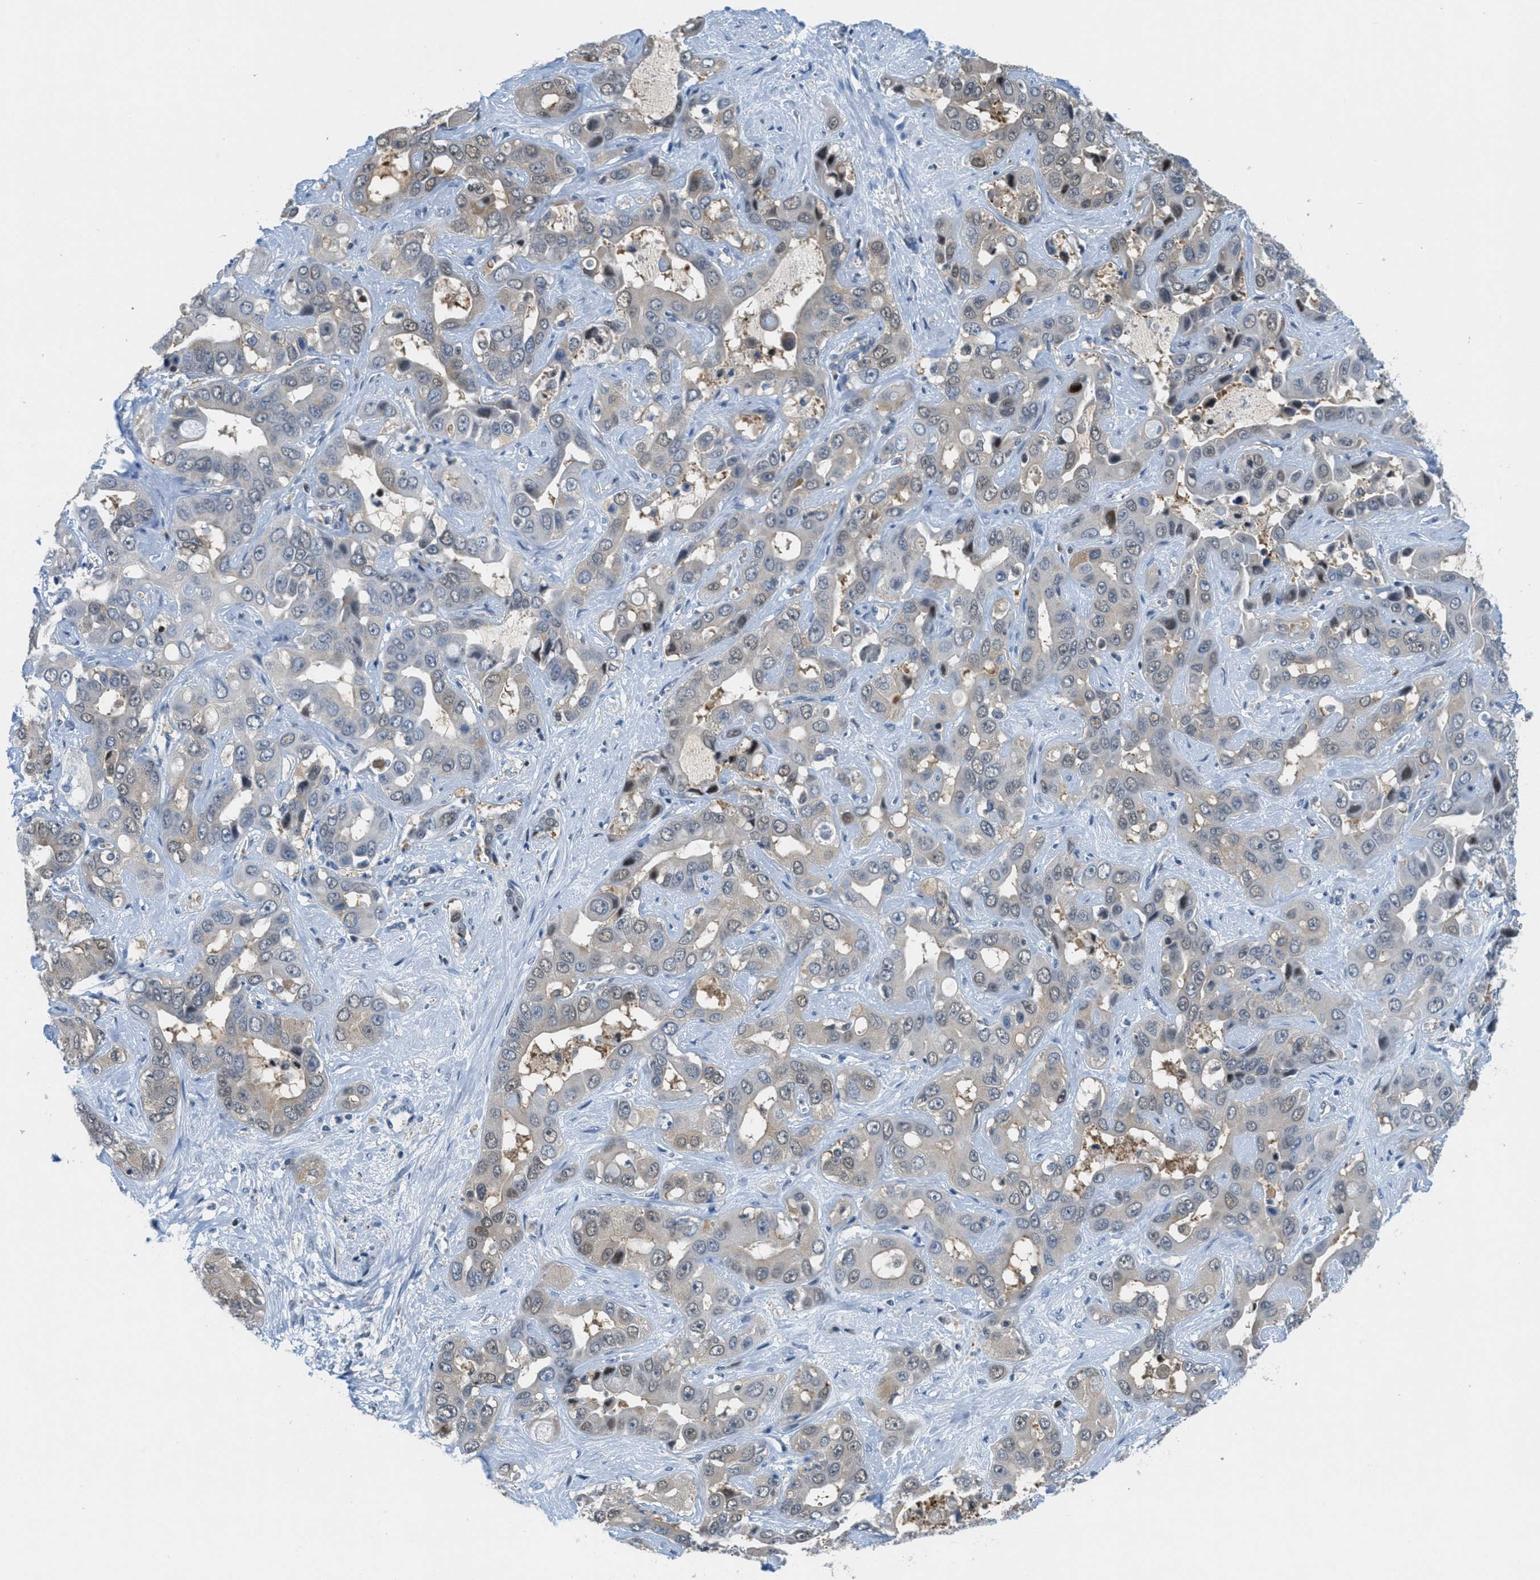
{"staining": {"intensity": "weak", "quantity": "<25%", "location": "cytoplasmic/membranous,nuclear"}, "tissue": "liver cancer", "cell_type": "Tumor cells", "image_type": "cancer", "snomed": [{"axis": "morphology", "description": "Cholangiocarcinoma"}, {"axis": "topography", "description": "Liver"}], "caption": "Tumor cells show no significant protein expression in cholangiocarcinoma (liver).", "gene": "PIP5K1C", "patient": {"sex": "female", "age": 52}}